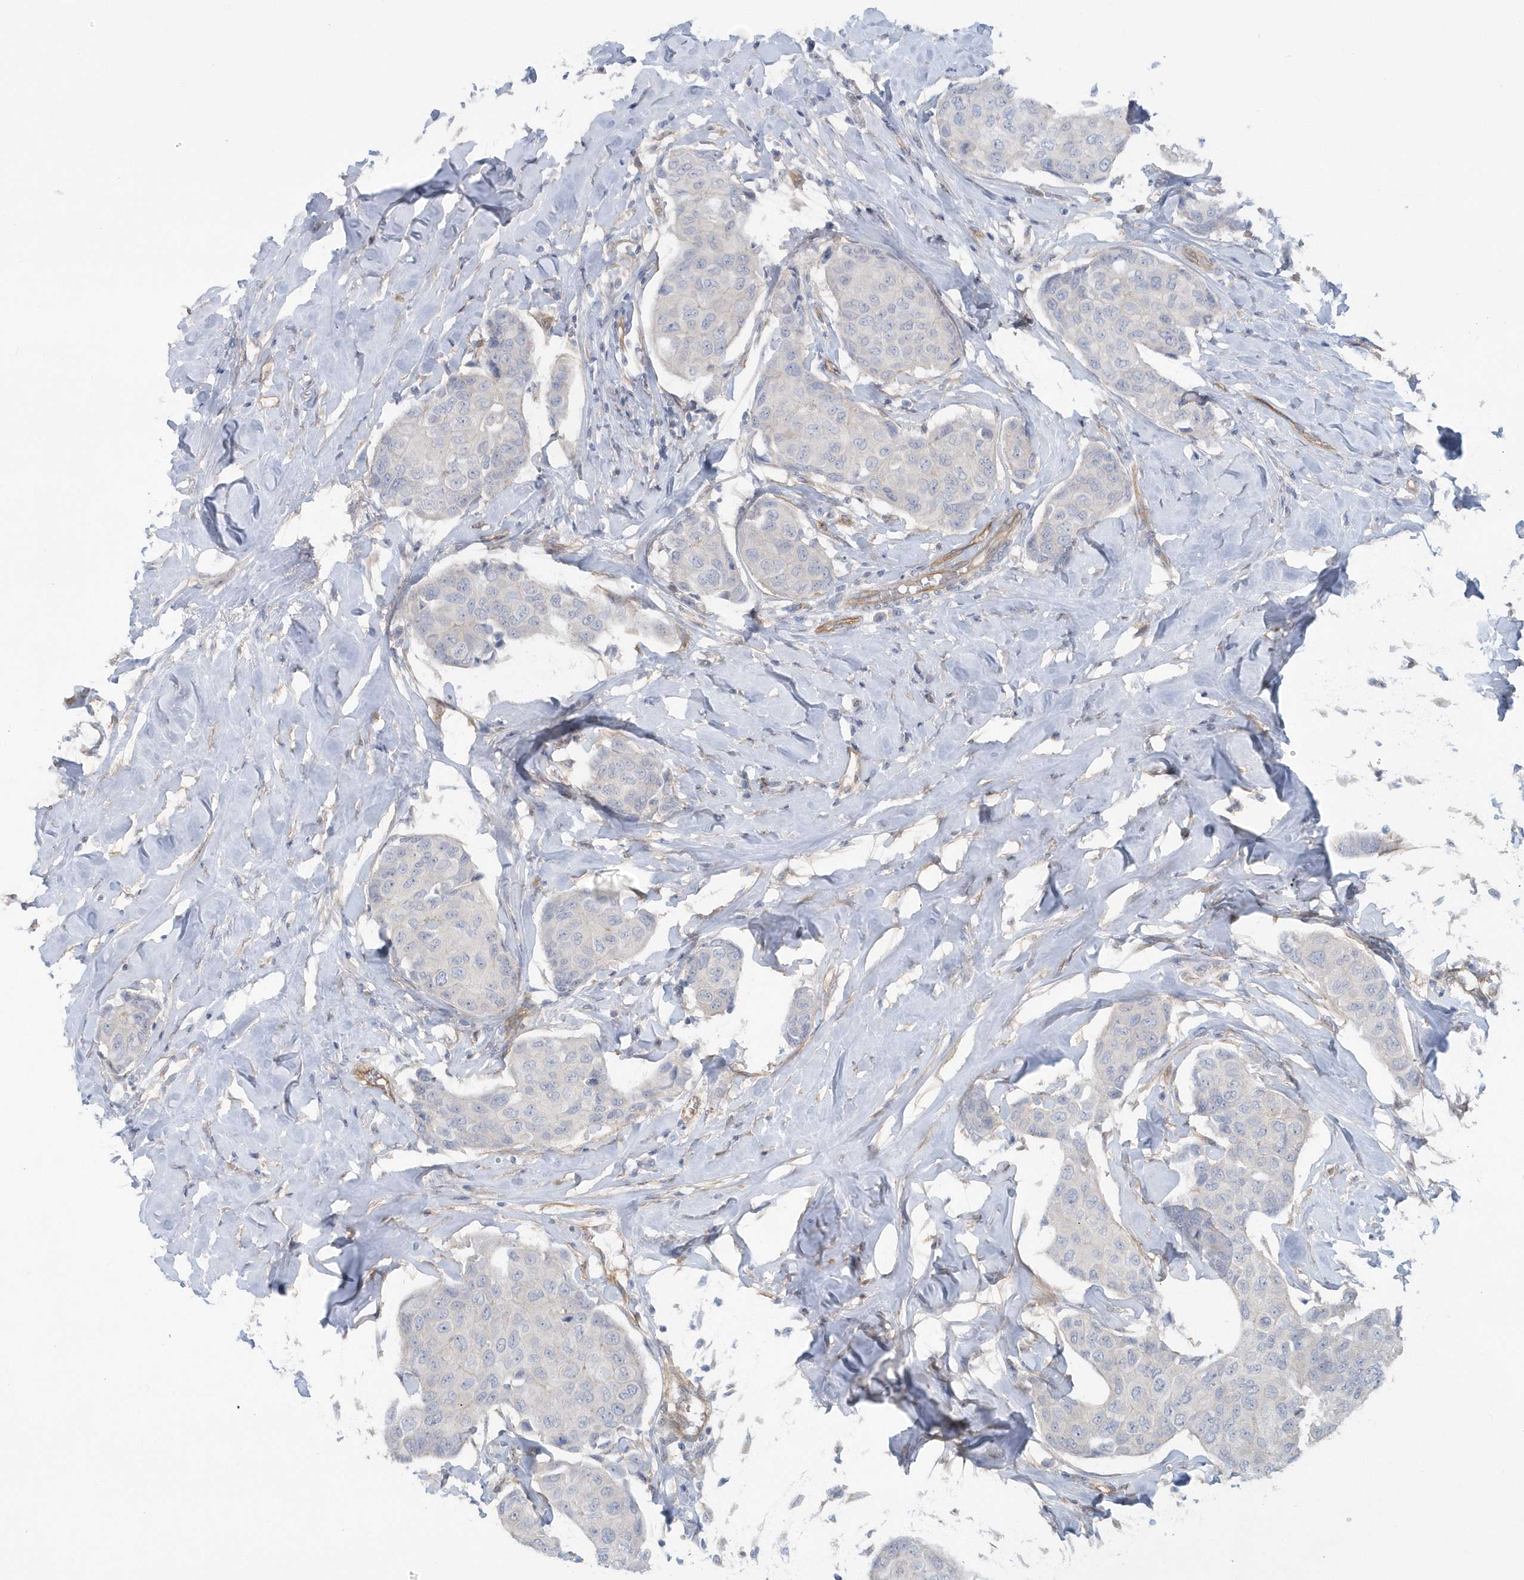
{"staining": {"intensity": "negative", "quantity": "none", "location": "none"}, "tissue": "breast cancer", "cell_type": "Tumor cells", "image_type": "cancer", "snomed": [{"axis": "morphology", "description": "Duct carcinoma"}, {"axis": "topography", "description": "Breast"}], "caption": "There is no significant staining in tumor cells of breast cancer (infiltrating ductal carcinoma). (DAB (3,3'-diaminobenzidine) immunohistochemistry with hematoxylin counter stain).", "gene": "RAI14", "patient": {"sex": "female", "age": 80}}